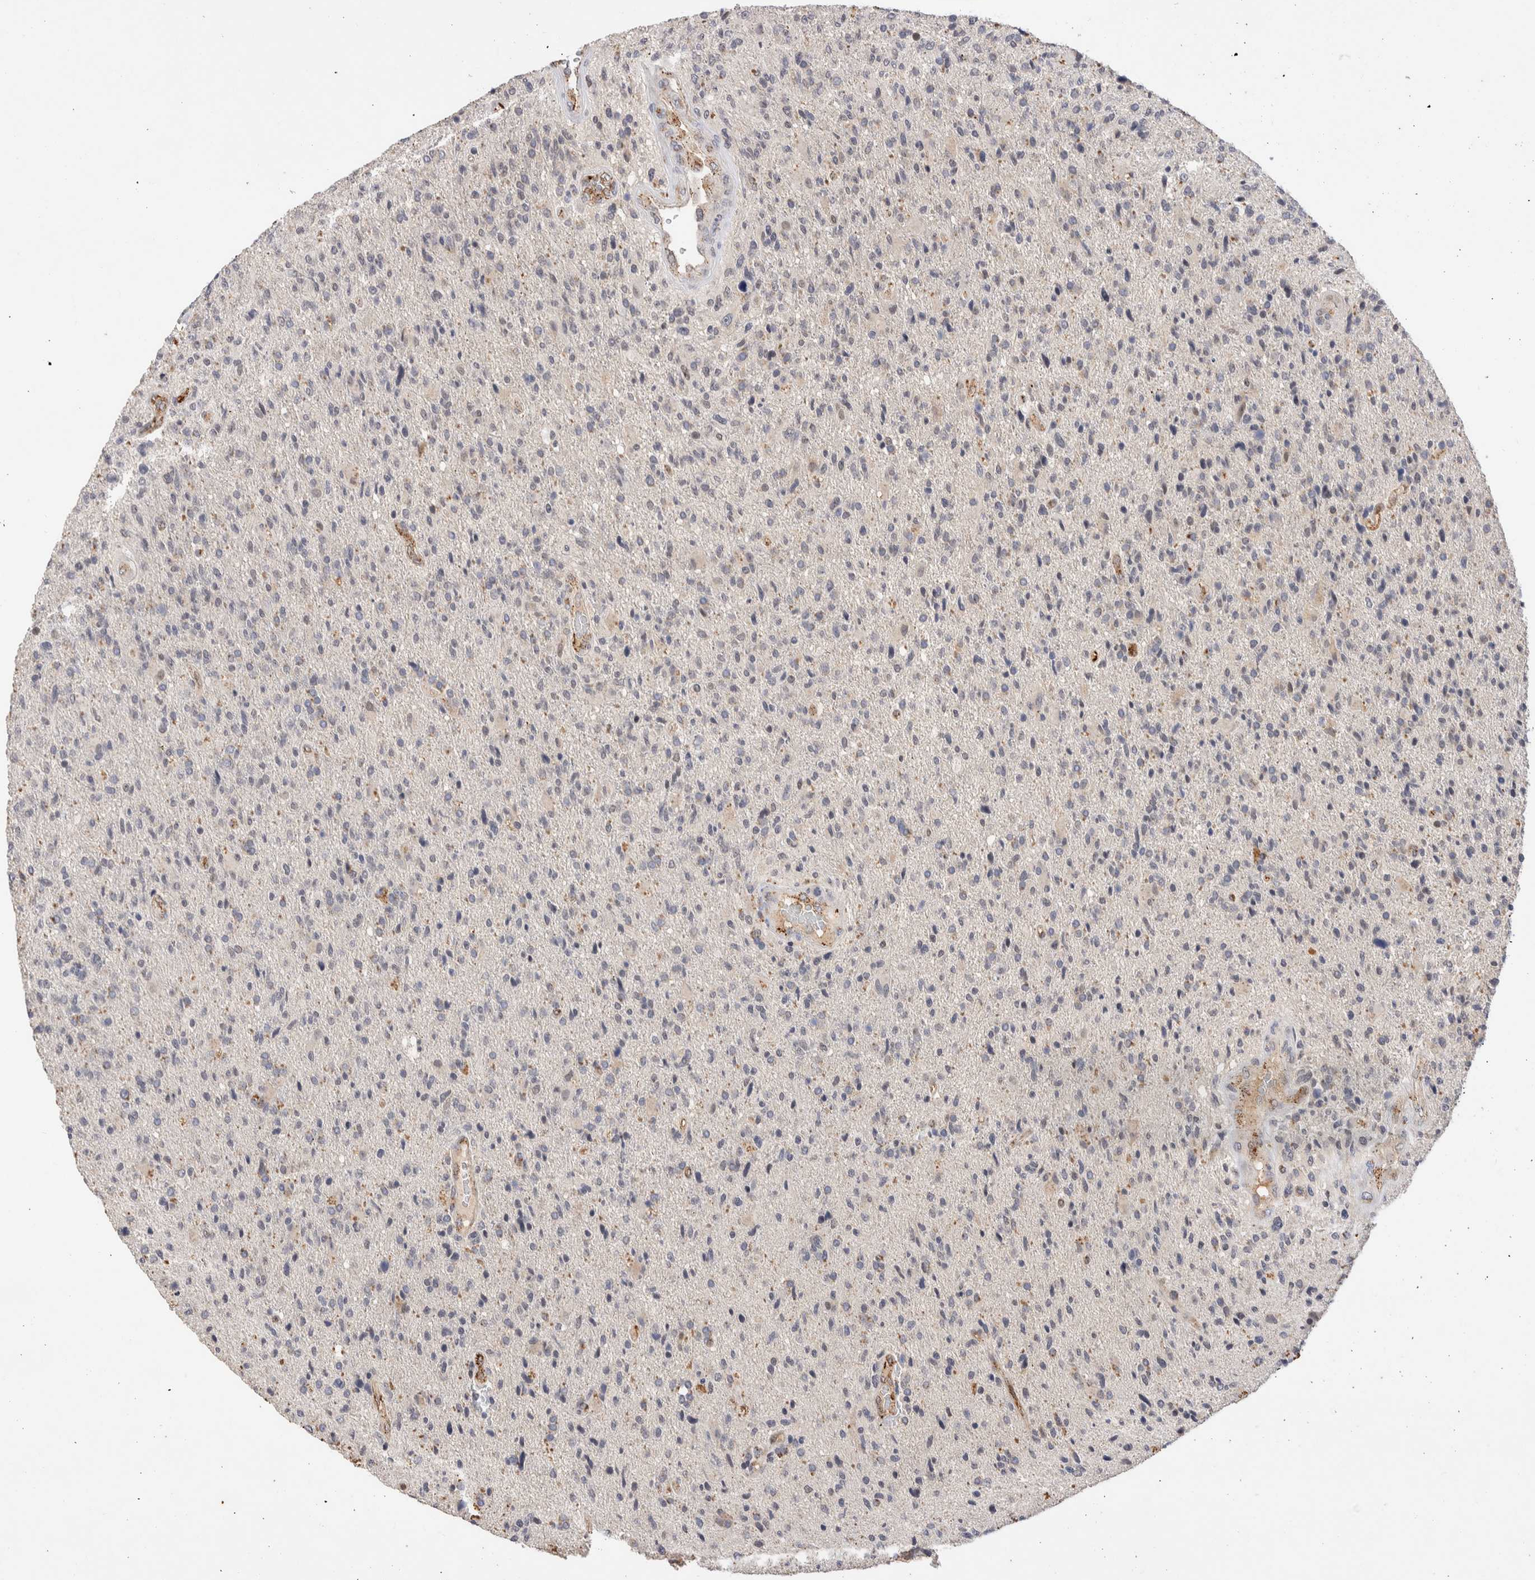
{"staining": {"intensity": "negative", "quantity": "none", "location": "none"}, "tissue": "glioma", "cell_type": "Tumor cells", "image_type": "cancer", "snomed": [{"axis": "morphology", "description": "Glioma, malignant, High grade"}, {"axis": "topography", "description": "Brain"}], "caption": "A high-resolution photomicrograph shows immunohistochemistry staining of glioma, which reveals no significant positivity in tumor cells.", "gene": "NSMAF", "patient": {"sex": "male", "age": 72}}